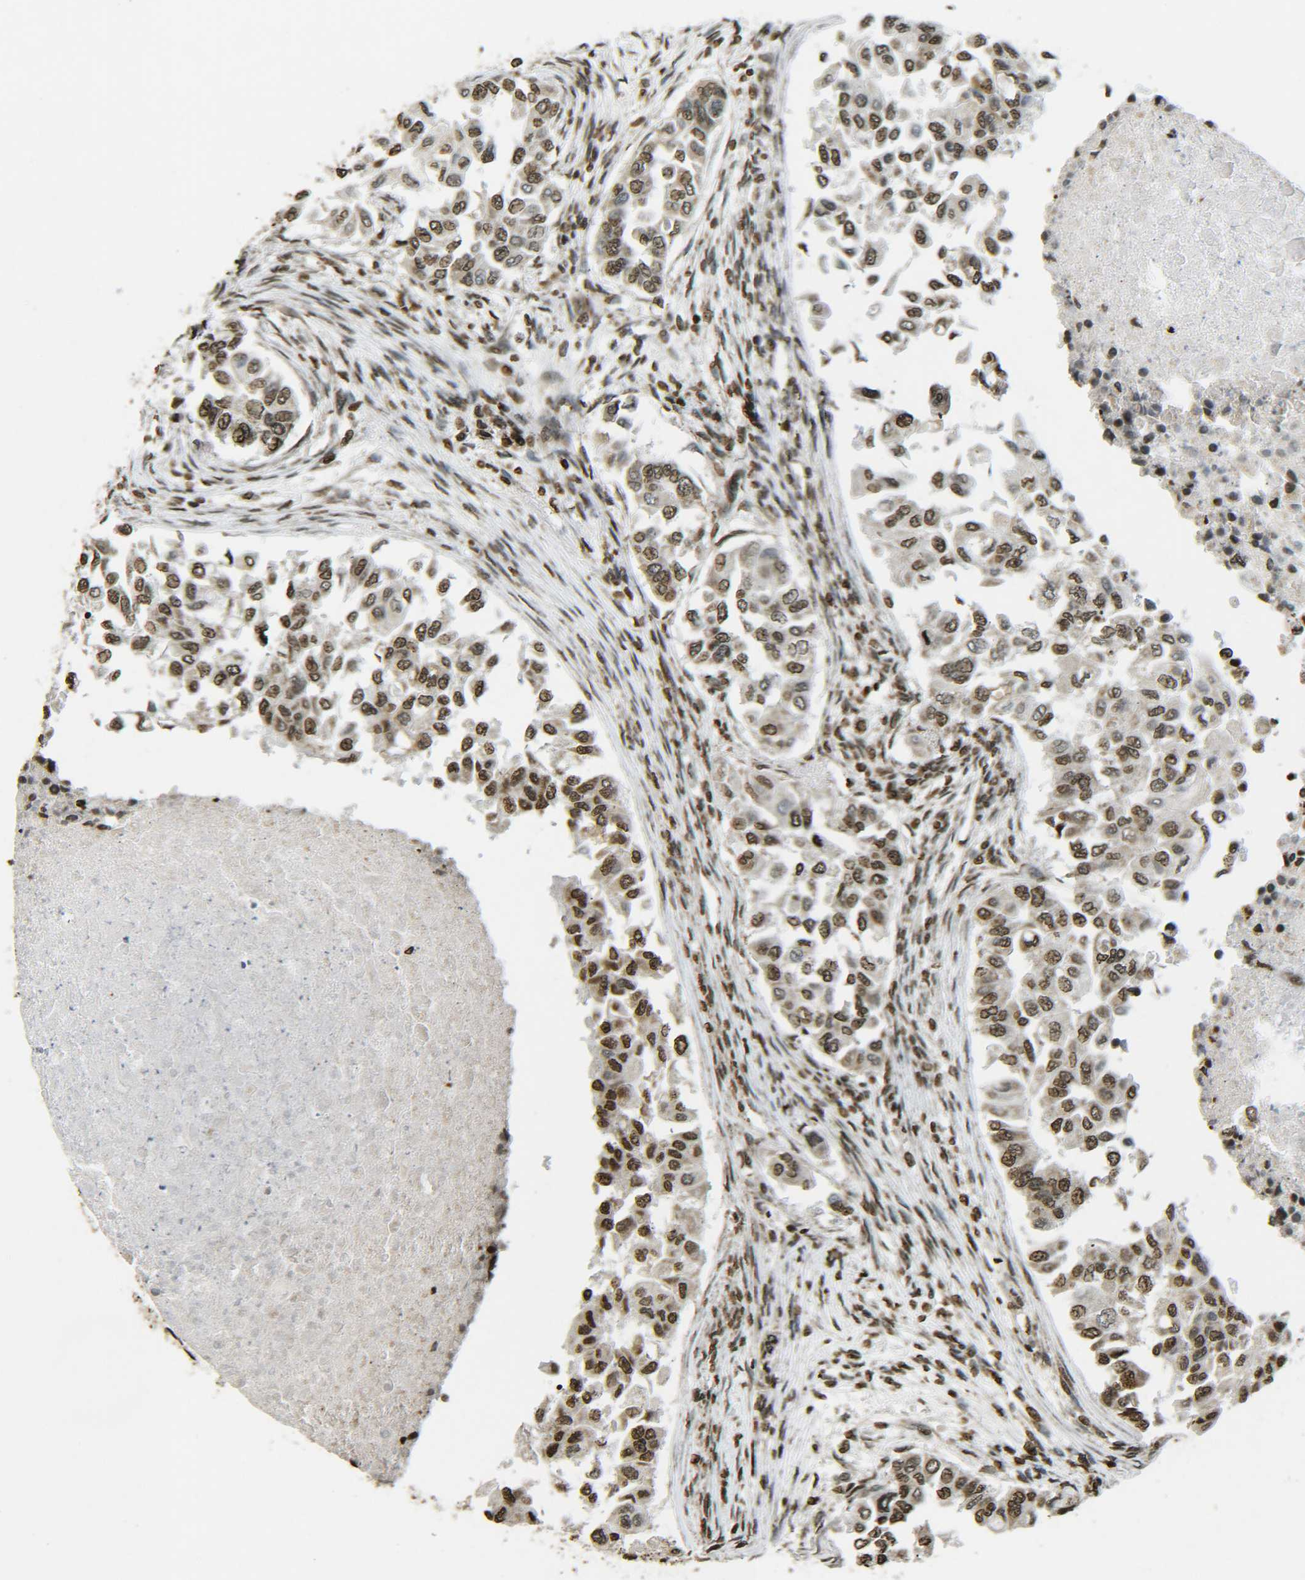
{"staining": {"intensity": "strong", "quantity": ">75%", "location": "nuclear"}, "tissue": "breast cancer", "cell_type": "Tumor cells", "image_type": "cancer", "snomed": [{"axis": "morphology", "description": "Normal tissue, NOS"}, {"axis": "morphology", "description": "Duct carcinoma"}, {"axis": "topography", "description": "Breast"}], "caption": "The immunohistochemical stain shows strong nuclear expression in tumor cells of breast cancer tissue.", "gene": "NEUROG2", "patient": {"sex": "female", "age": 49}}